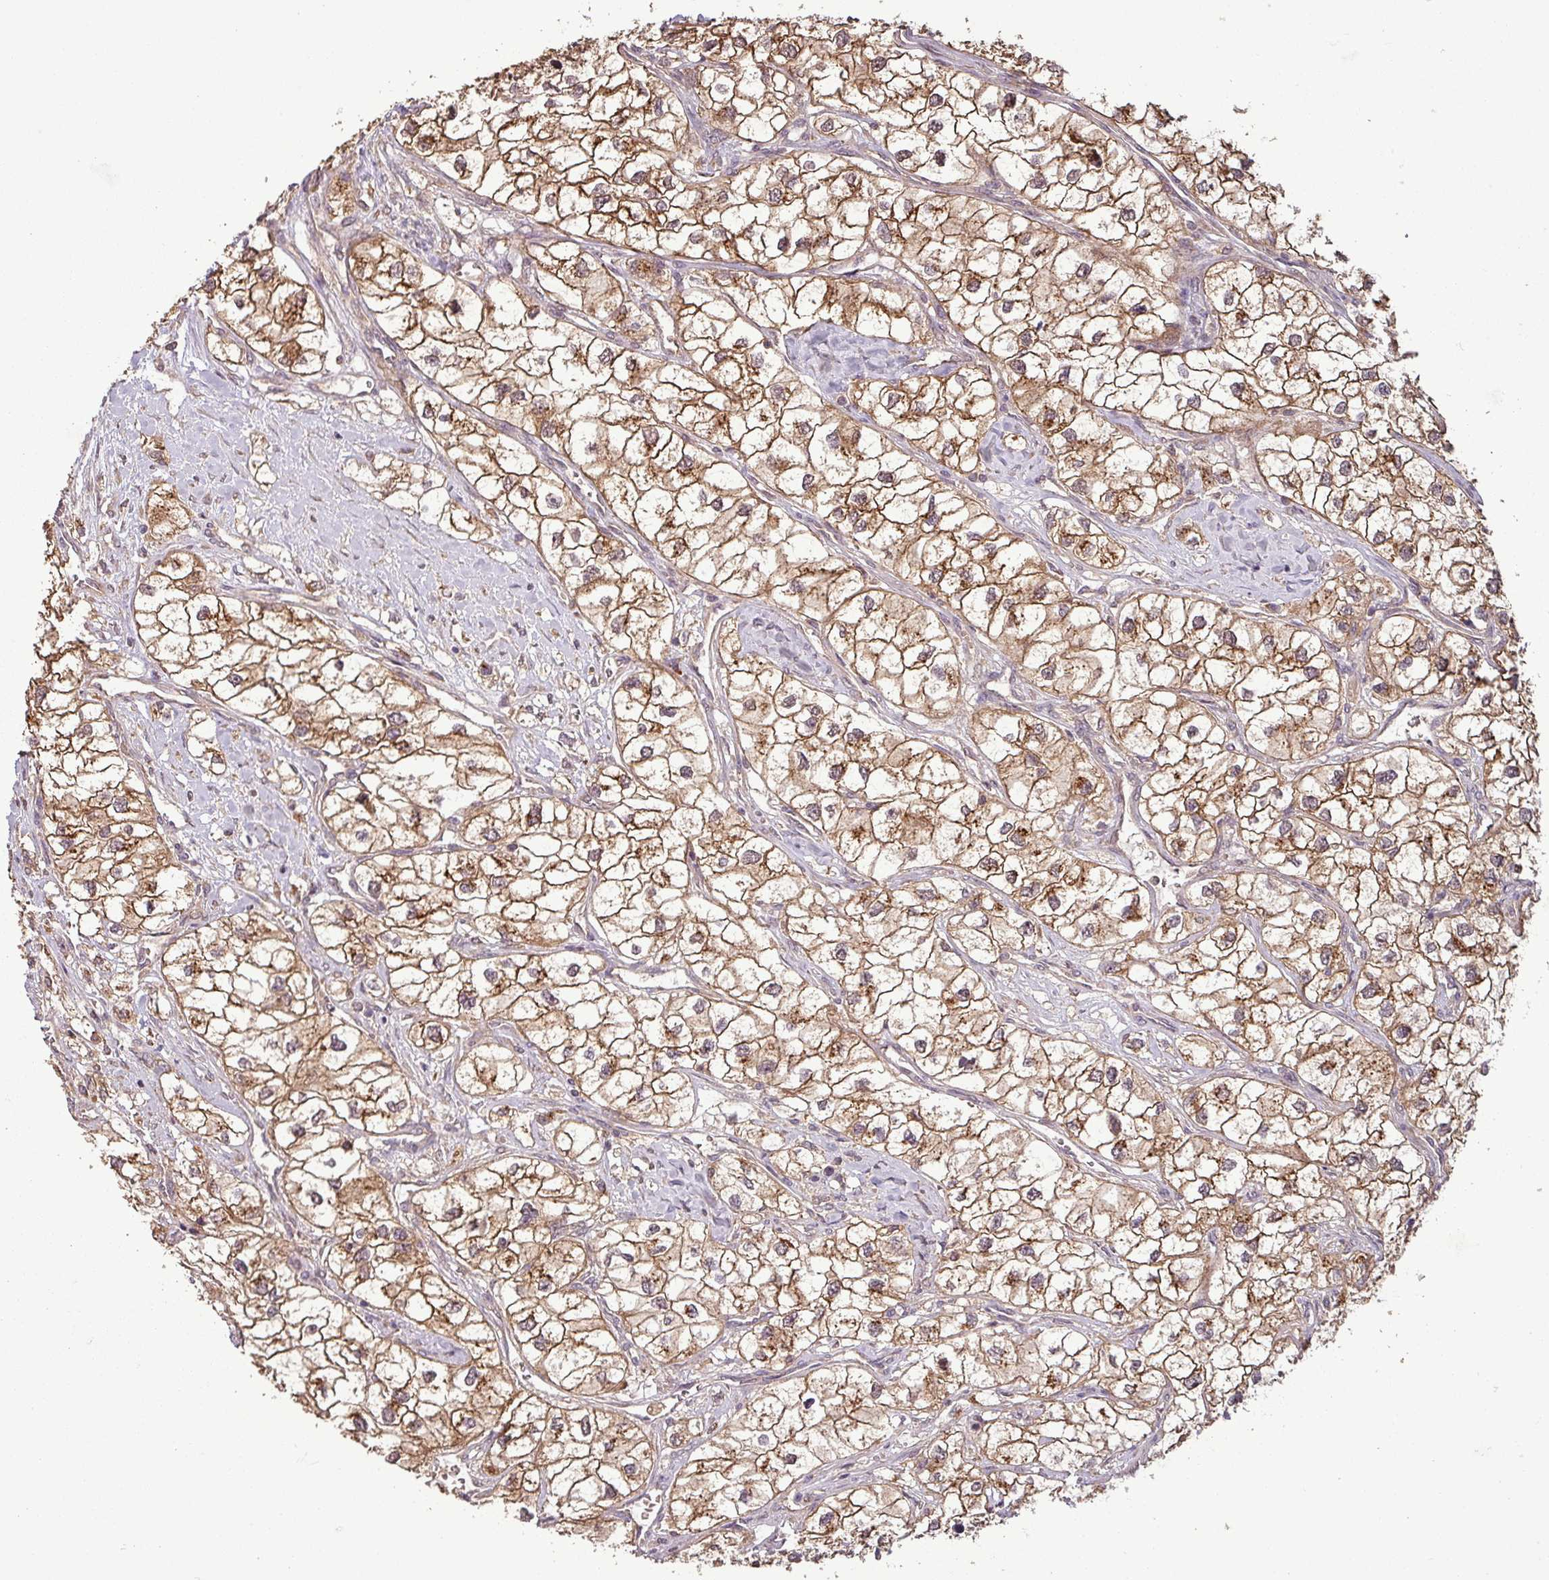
{"staining": {"intensity": "moderate", "quantity": ">75%", "location": "cytoplasmic/membranous,nuclear"}, "tissue": "renal cancer", "cell_type": "Tumor cells", "image_type": "cancer", "snomed": [{"axis": "morphology", "description": "Adenocarcinoma, NOS"}, {"axis": "topography", "description": "Kidney"}], "caption": "Protein analysis of renal adenocarcinoma tissue shows moderate cytoplasmic/membranous and nuclear positivity in about >75% of tumor cells.", "gene": "NT5C3A", "patient": {"sex": "male", "age": 59}}